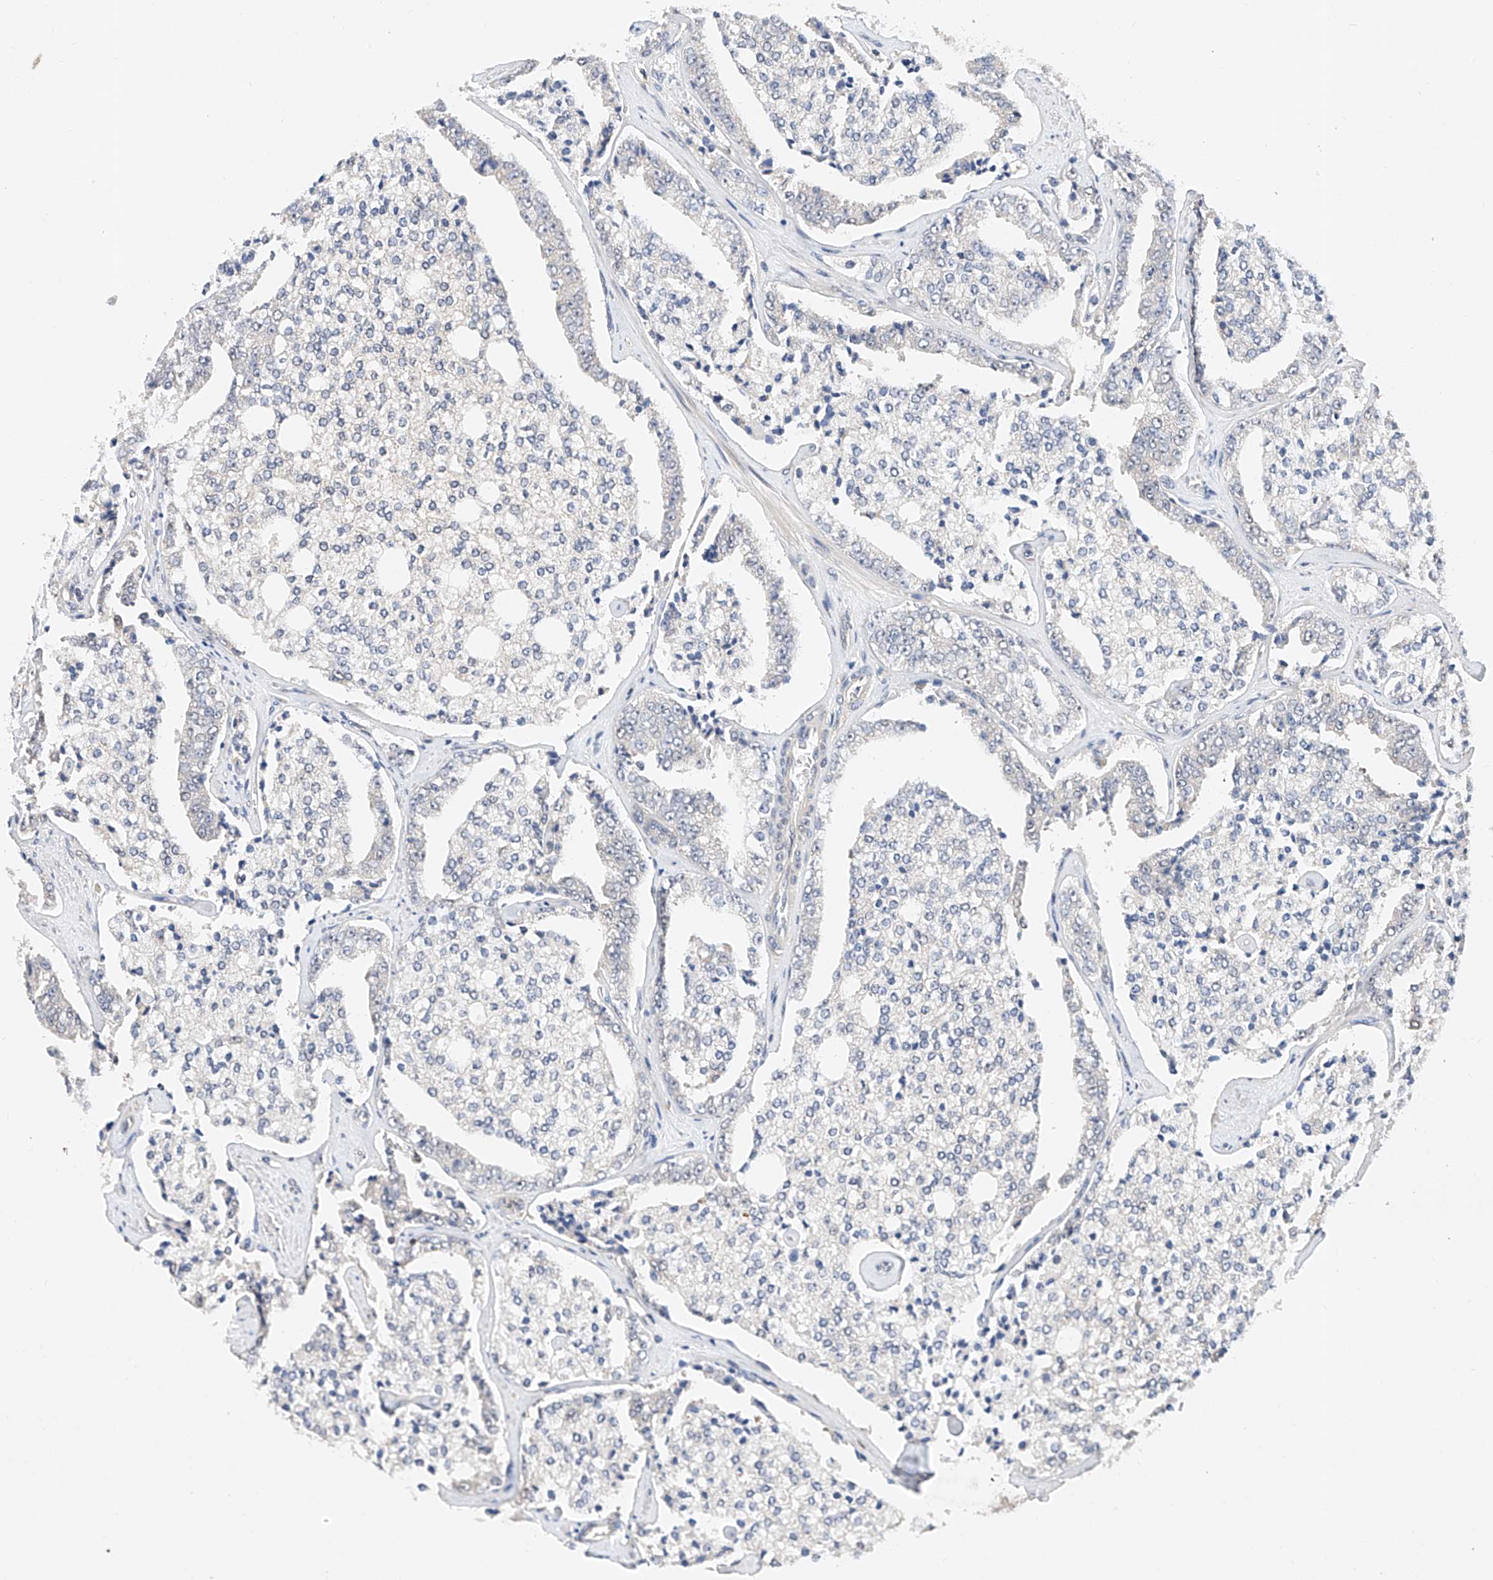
{"staining": {"intensity": "negative", "quantity": "none", "location": "none"}, "tissue": "prostate cancer", "cell_type": "Tumor cells", "image_type": "cancer", "snomed": [{"axis": "morphology", "description": "Adenocarcinoma, High grade"}, {"axis": "topography", "description": "Prostate"}], "caption": "There is no significant staining in tumor cells of prostate high-grade adenocarcinoma. (Stains: DAB immunohistochemistry with hematoxylin counter stain, Microscopy: brightfield microscopy at high magnification).", "gene": "ZSCAN4", "patient": {"sex": "male", "age": 71}}